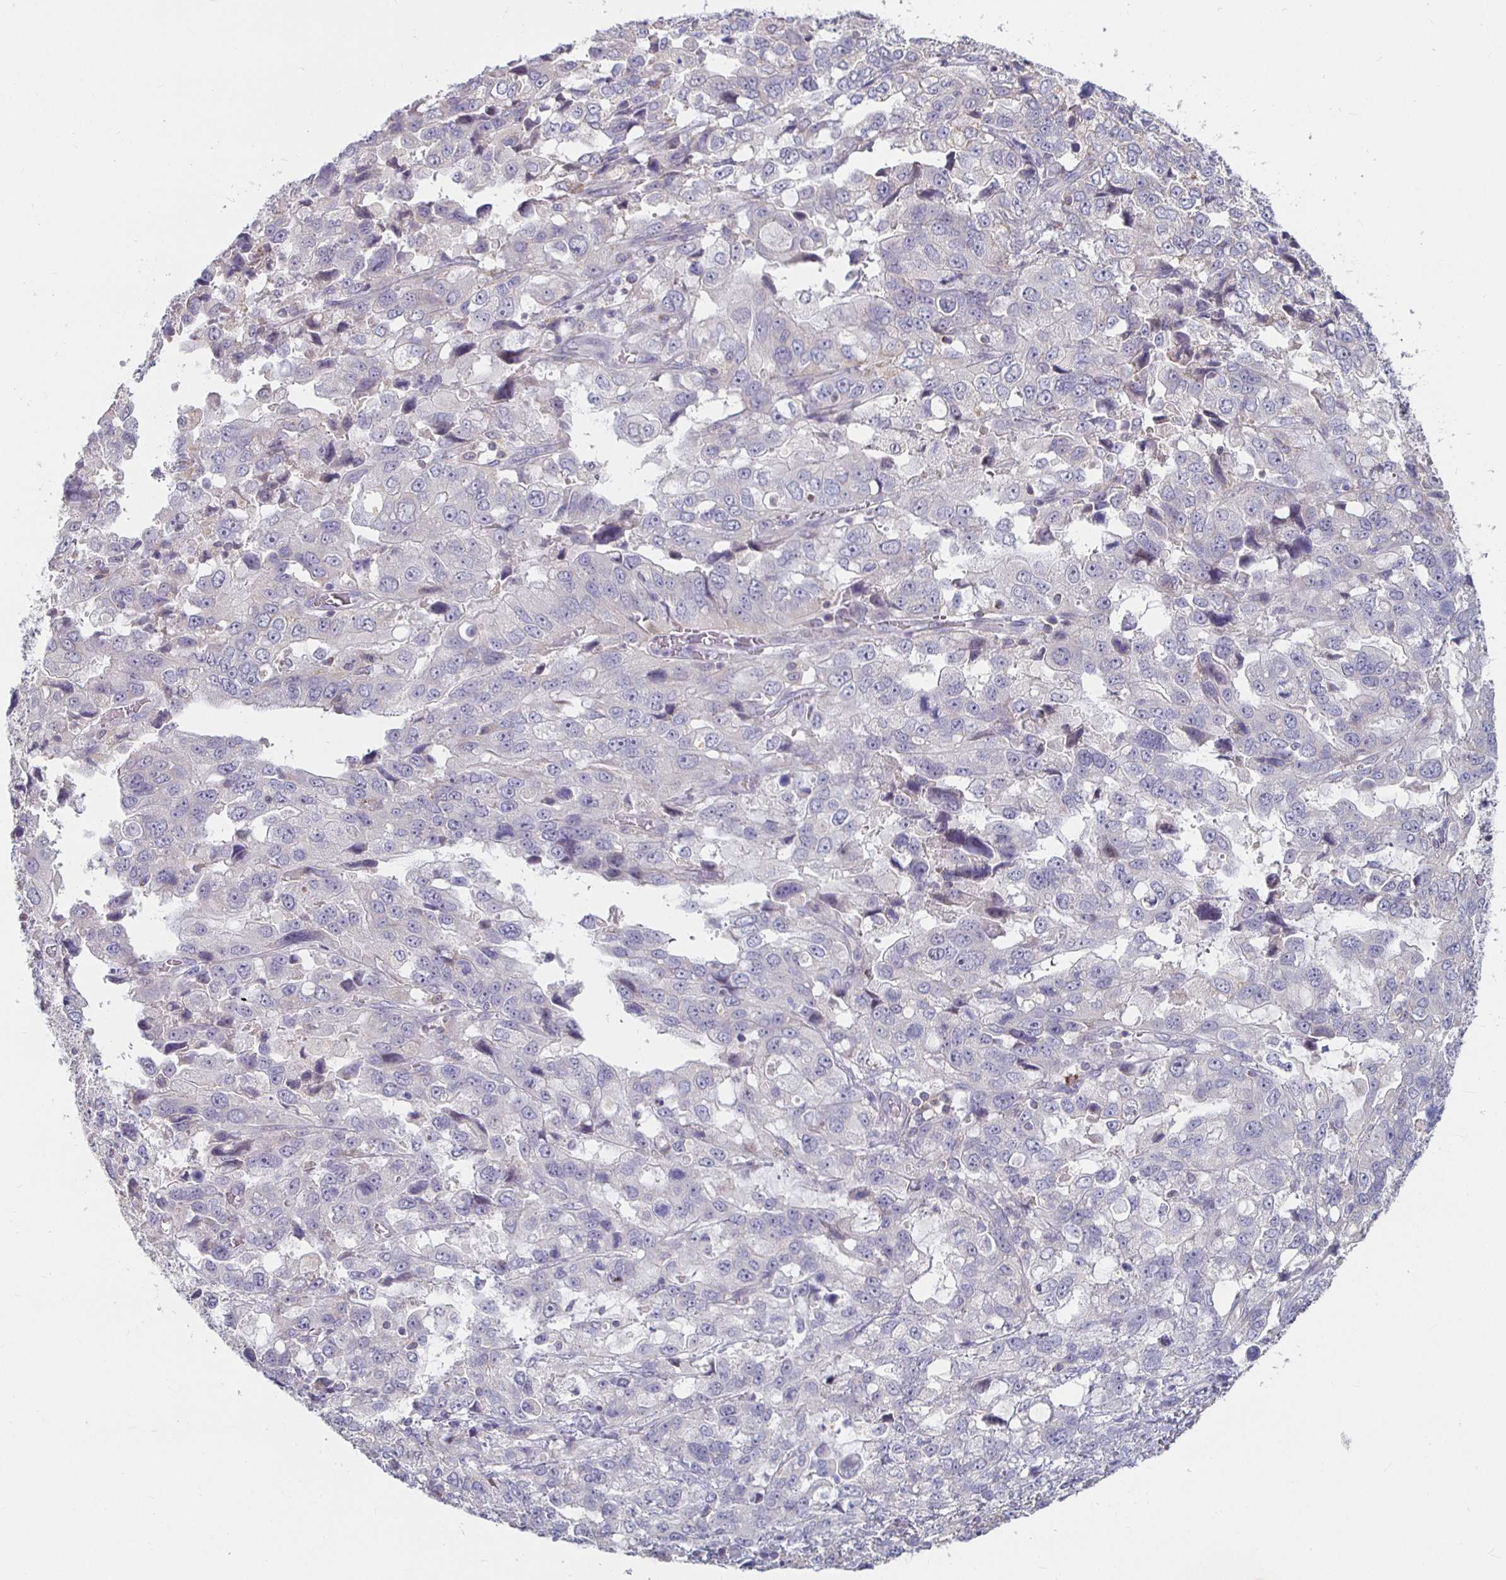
{"staining": {"intensity": "negative", "quantity": "none", "location": "none"}, "tissue": "stomach cancer", "cell_type": "Tumor cells", "image_type": "cancer", "snomed": [{"axis": "morphology", "description": "Adenocarcinoma, NOS"}, {"axis": "topography", "description": "Stomach, upper"}], "caption": "IHC photomicrograph of neoplastic tissue: human adenocarcinoma (stomach) stained with DAB demonstrates no significant protein positivity in tumor cells. The staining is performed using DAB brown chromogen with nuclei counter-stained in using hematoxylin.", "gene": "RNF144B", "patient": {"sex": "female", "age": 81}}